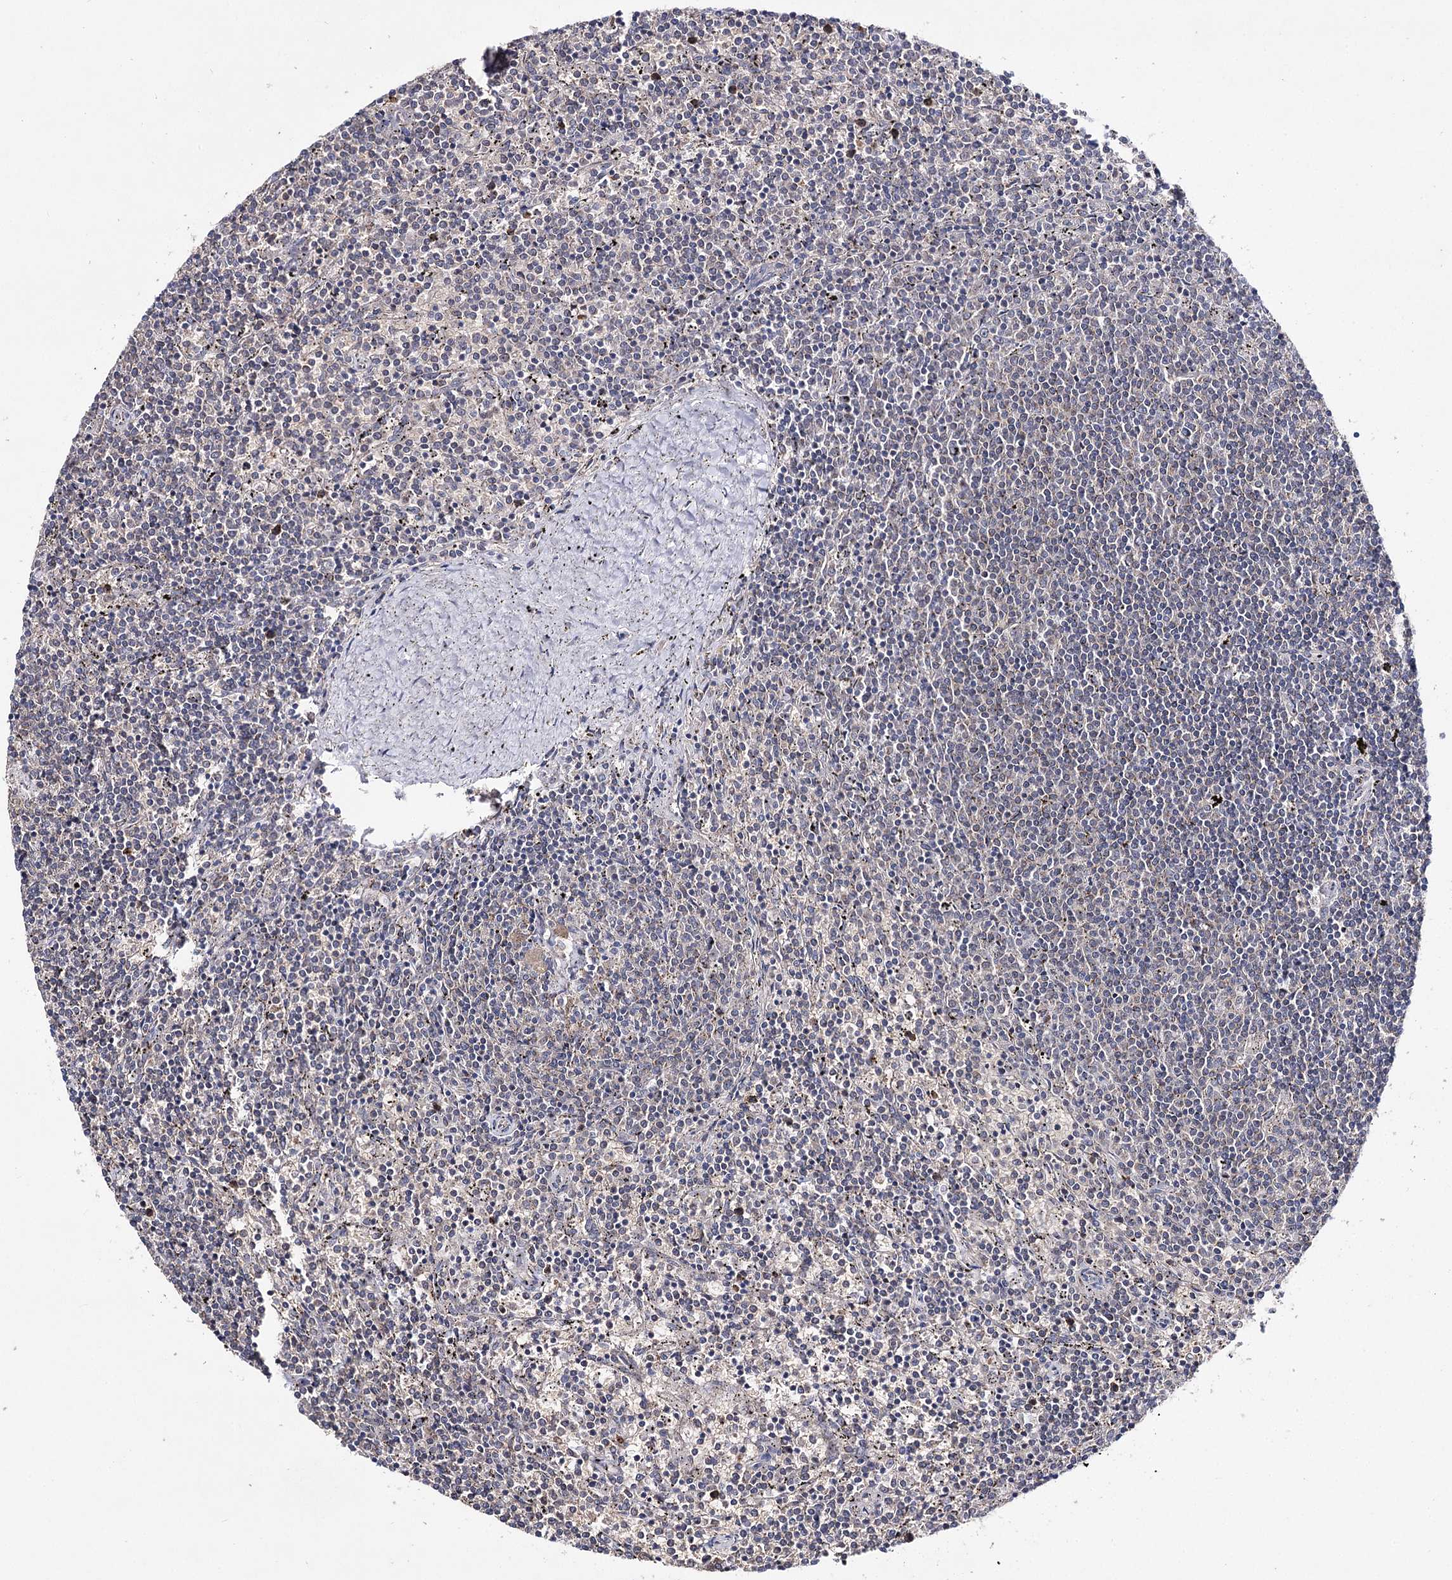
{"staining": {"intensity": "negative", "quantity": "none", "location": "none"}, "tissue": "lymphoma", "cell_type": "Tumor cells", "image_type": "cancer", "snomed": [{"axis": "morphology", "description": "Malignant lymphoma, non-Hodgkin's type, Low grade"}, {"axis": "topography", "description": "Spleen"}], "caption": "Immunohistochemical staining of lymphoma exhibits no significant expression in tumor cells.", "gene": "AURKC", "patient": {"sex": "female", "age": 50}}